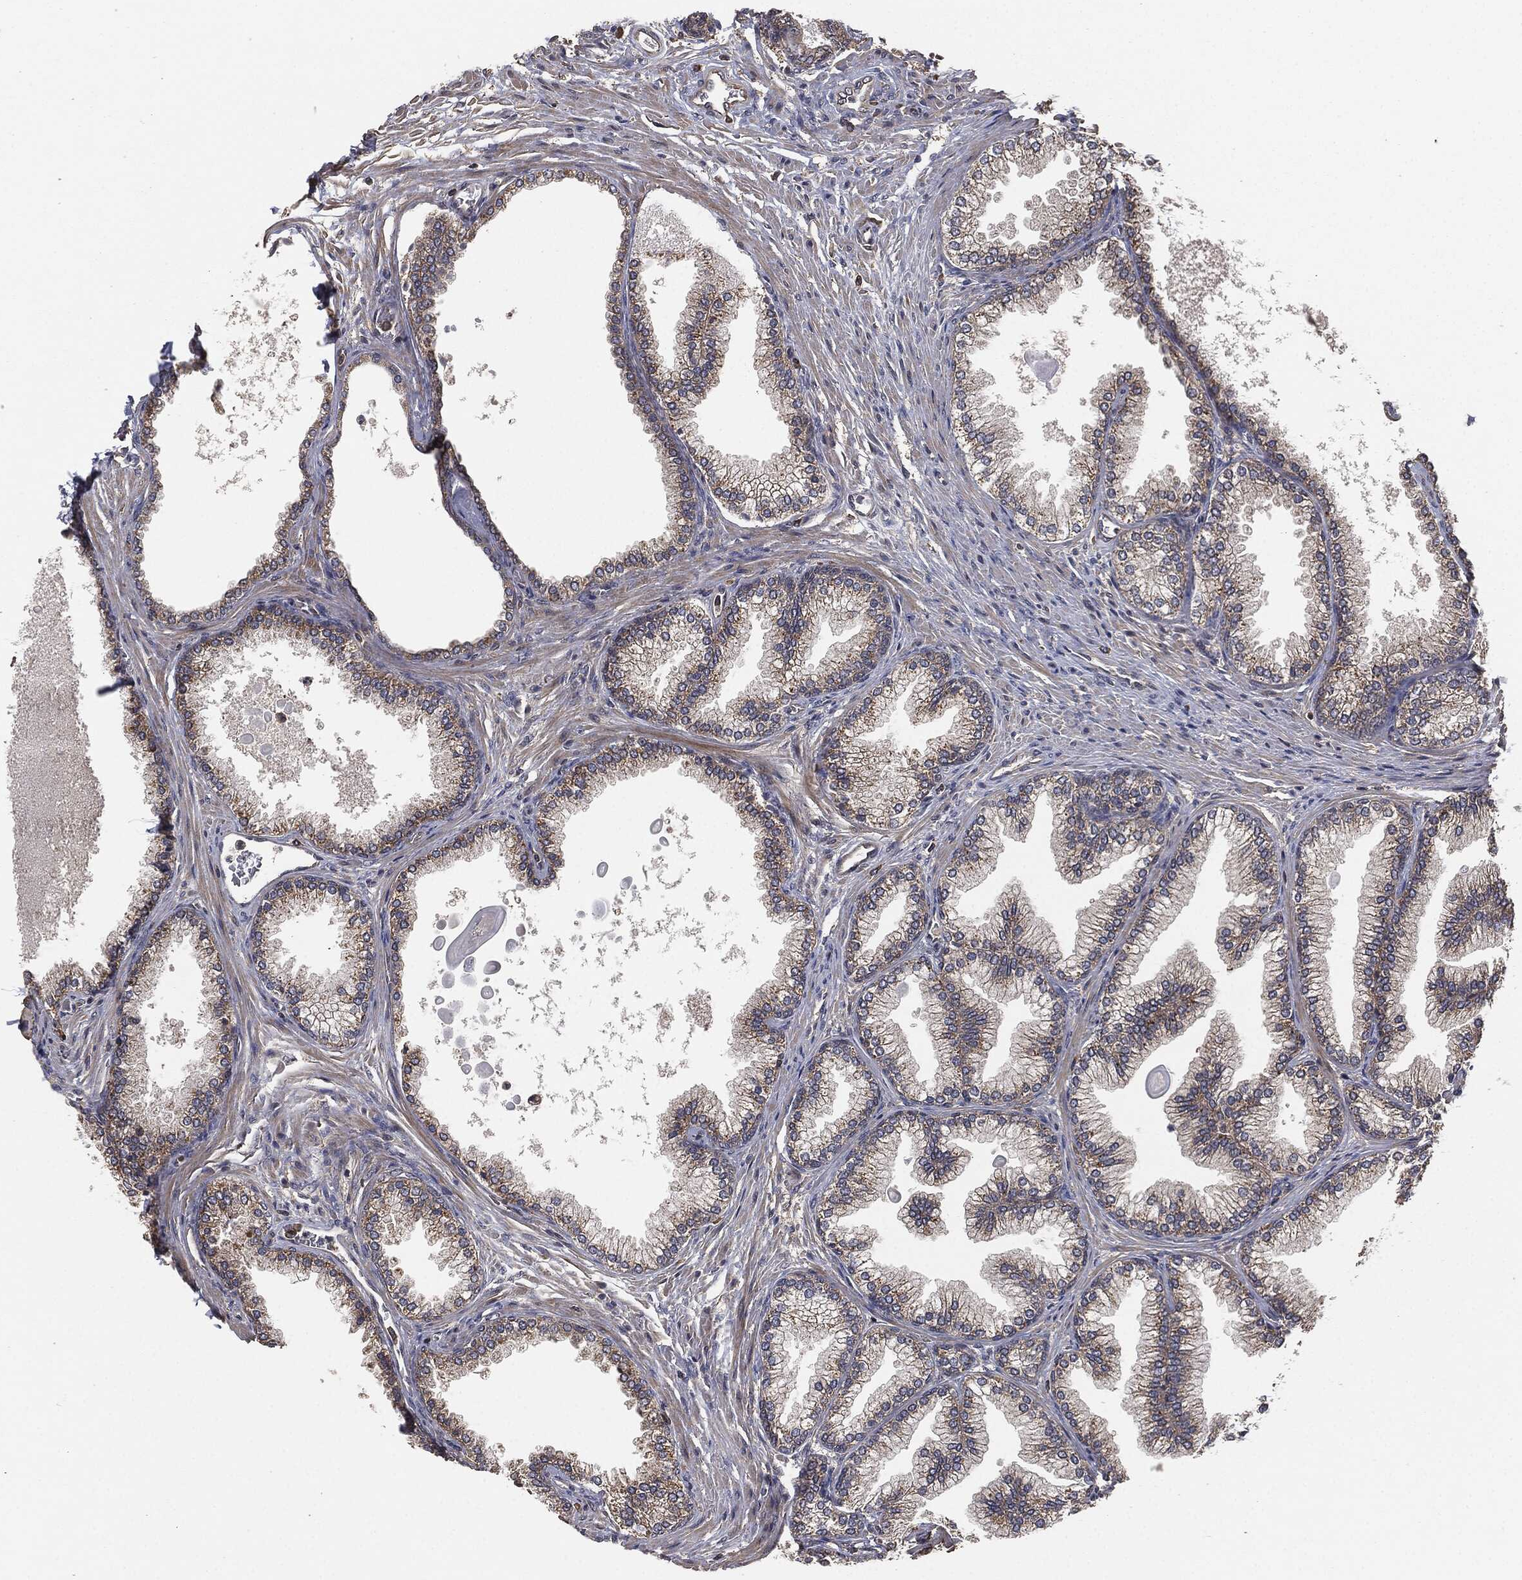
{"staining": {"intensity": "moderate", "quantity": "25%-75%", "location": "cytoplasmic/membranous"}, "tissue": "prostate", "cell_type": "Glandular cells", "image_type": "normal", "snomed": [{"axis": "morphology", "description": "Normal tissue, NOS"}, {"axis": "topography", "description": "Prostate"}], "caption": "The photomicrograph demonstrates a brown stain indicating the presence of a protein in the cytoplasmic/membranous of glandular cells in prostate. (DAB (3,3'-diaminobenzidine) IHC, brown staining for protein, blue staining for nuclei).", "gene": "ERBIN", "patient": {"sex": "male", "age": 72}}